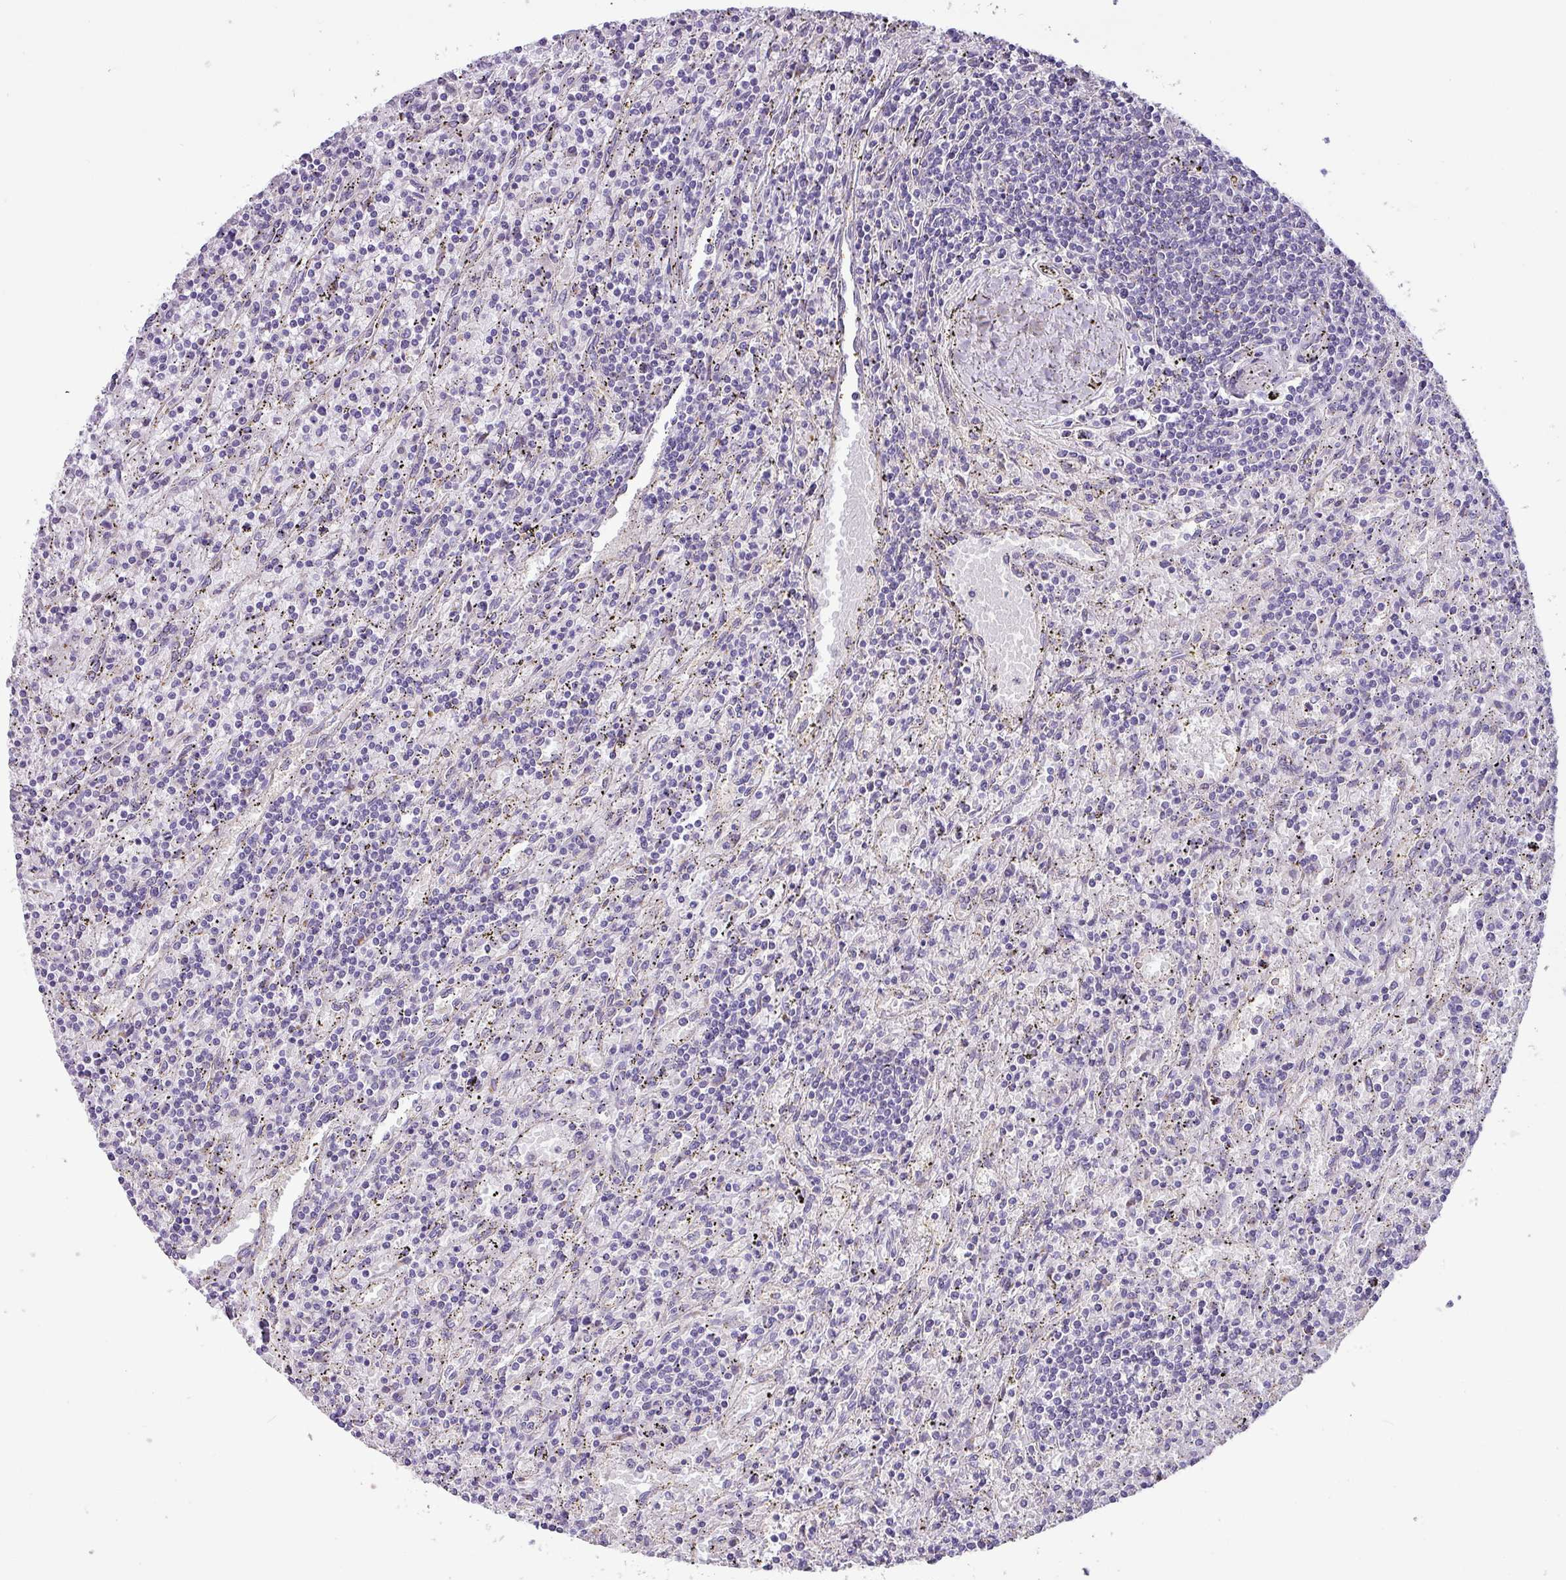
{"staining": {"intensity": "negative", "quantity": "none", "location": "none"}, "tissue": "lymphoma", "cell_type": "Tumor cells", "image_type": "cancer", "snomed": [{"axis": "morphology", "description": "Malignant lymphoma, non-Hodgkin's type, Low grade"}, {"axis": "topography", "description": "Spleen"}], "caption": "Human low-grade malignant lymphoma, non-Hodgkin's type stained for a protein using immunohistochemistry displays no positivity in tumor cells.", "gene": "GALNT12", "patient": {"sex": "male", "age": 76}}